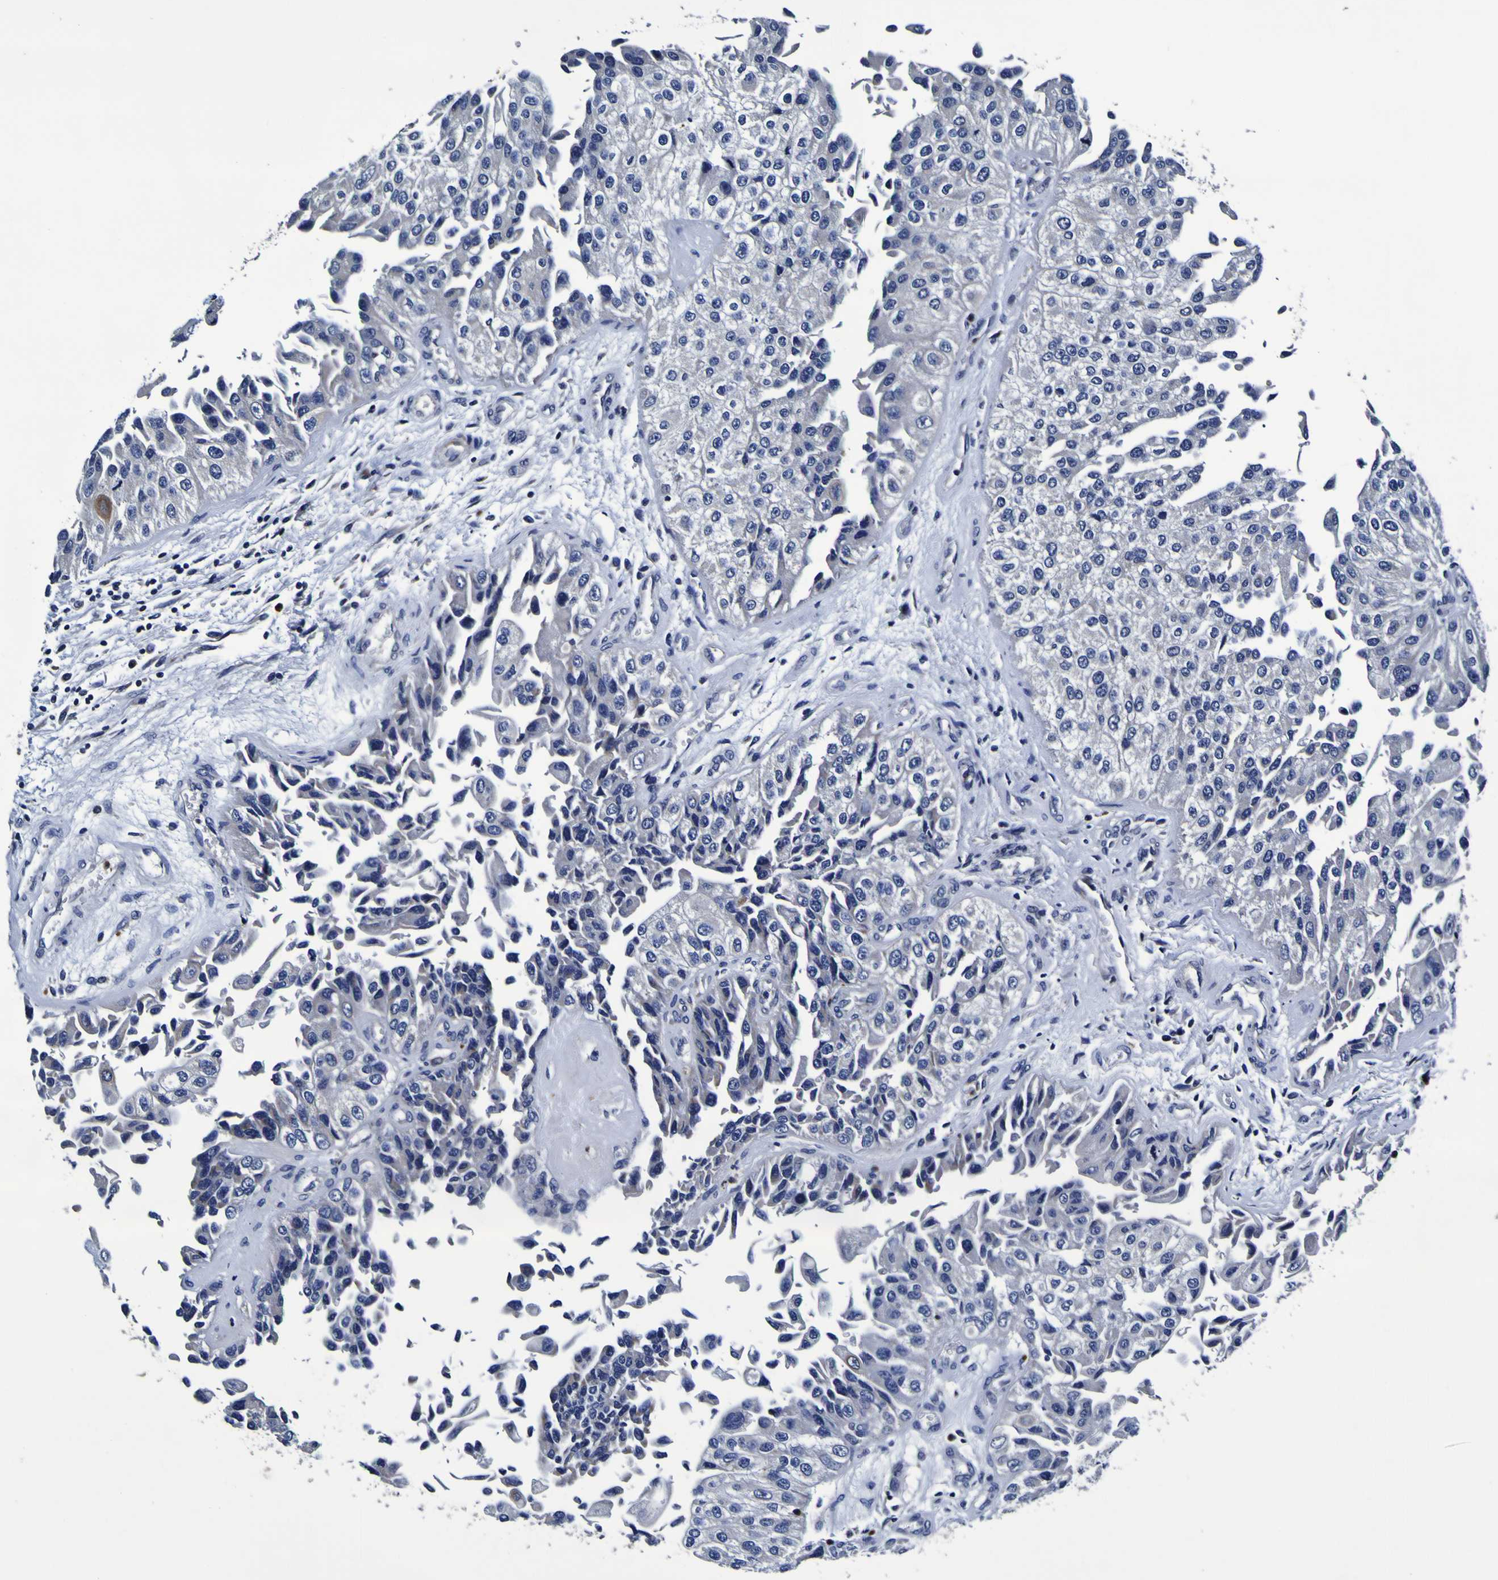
{"staining": {"intensity": "negative", "quantity": "none", "location": "none"}, "tissue": "urothelial cancer", "cell_type": "Tumor cells", "image_type": "cancer", "snomed": [{"axis": "morphology", "description": "Urothelial carcinoma, High grade"}, {"axis": "topography", "description": "Kidney"}, {"axis": "topography", "description": "Urinary bladder"}], "caption": "Human urothelial carcinoma (high-grade) stained for a protein using immunohistochemistry (IHC) displays no positivity in tumor cells.", "gene": "PANK4", "patient": {"sex": "male", "age": 77}}